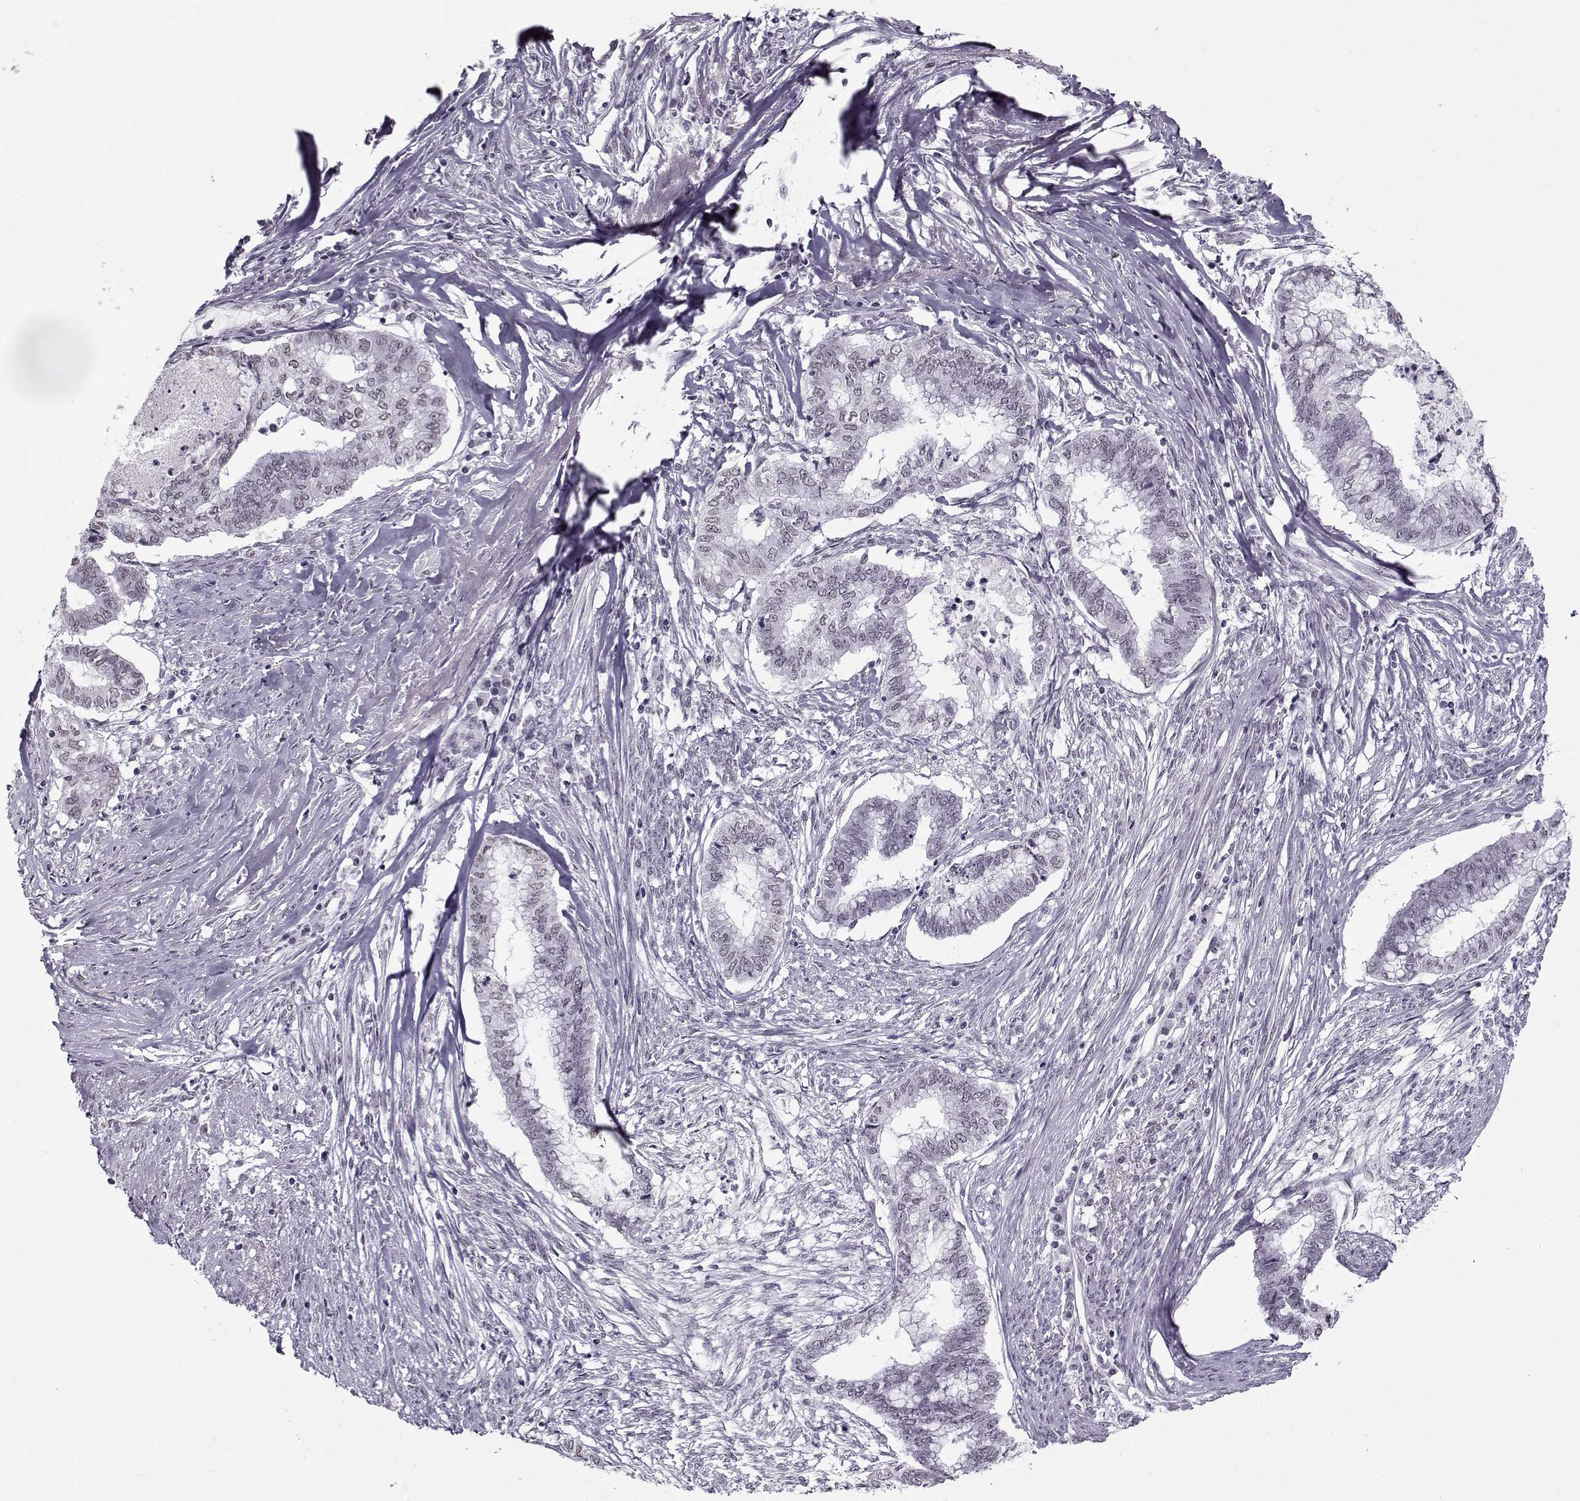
{"staining": {"intensity": "negative", "quantity": "none", "location": "none"}, "tissue": "endometrial cancer", "cell_type": "Tumor cells", "image_type": "cancer", "snomed": [{"axis": "morphology", "description": "Adenocarcinoma, NOS"}, {"axis": "topography", "description": "Endometrium"}], "caption": "This is an immunohistochemistry (IHC) photomicrograph of endometrial cancer (adenocarcinoma). There is no expression in tumor cells.", "gene": "PRMT8", "patient": {"sex": "female", "age": 79}}